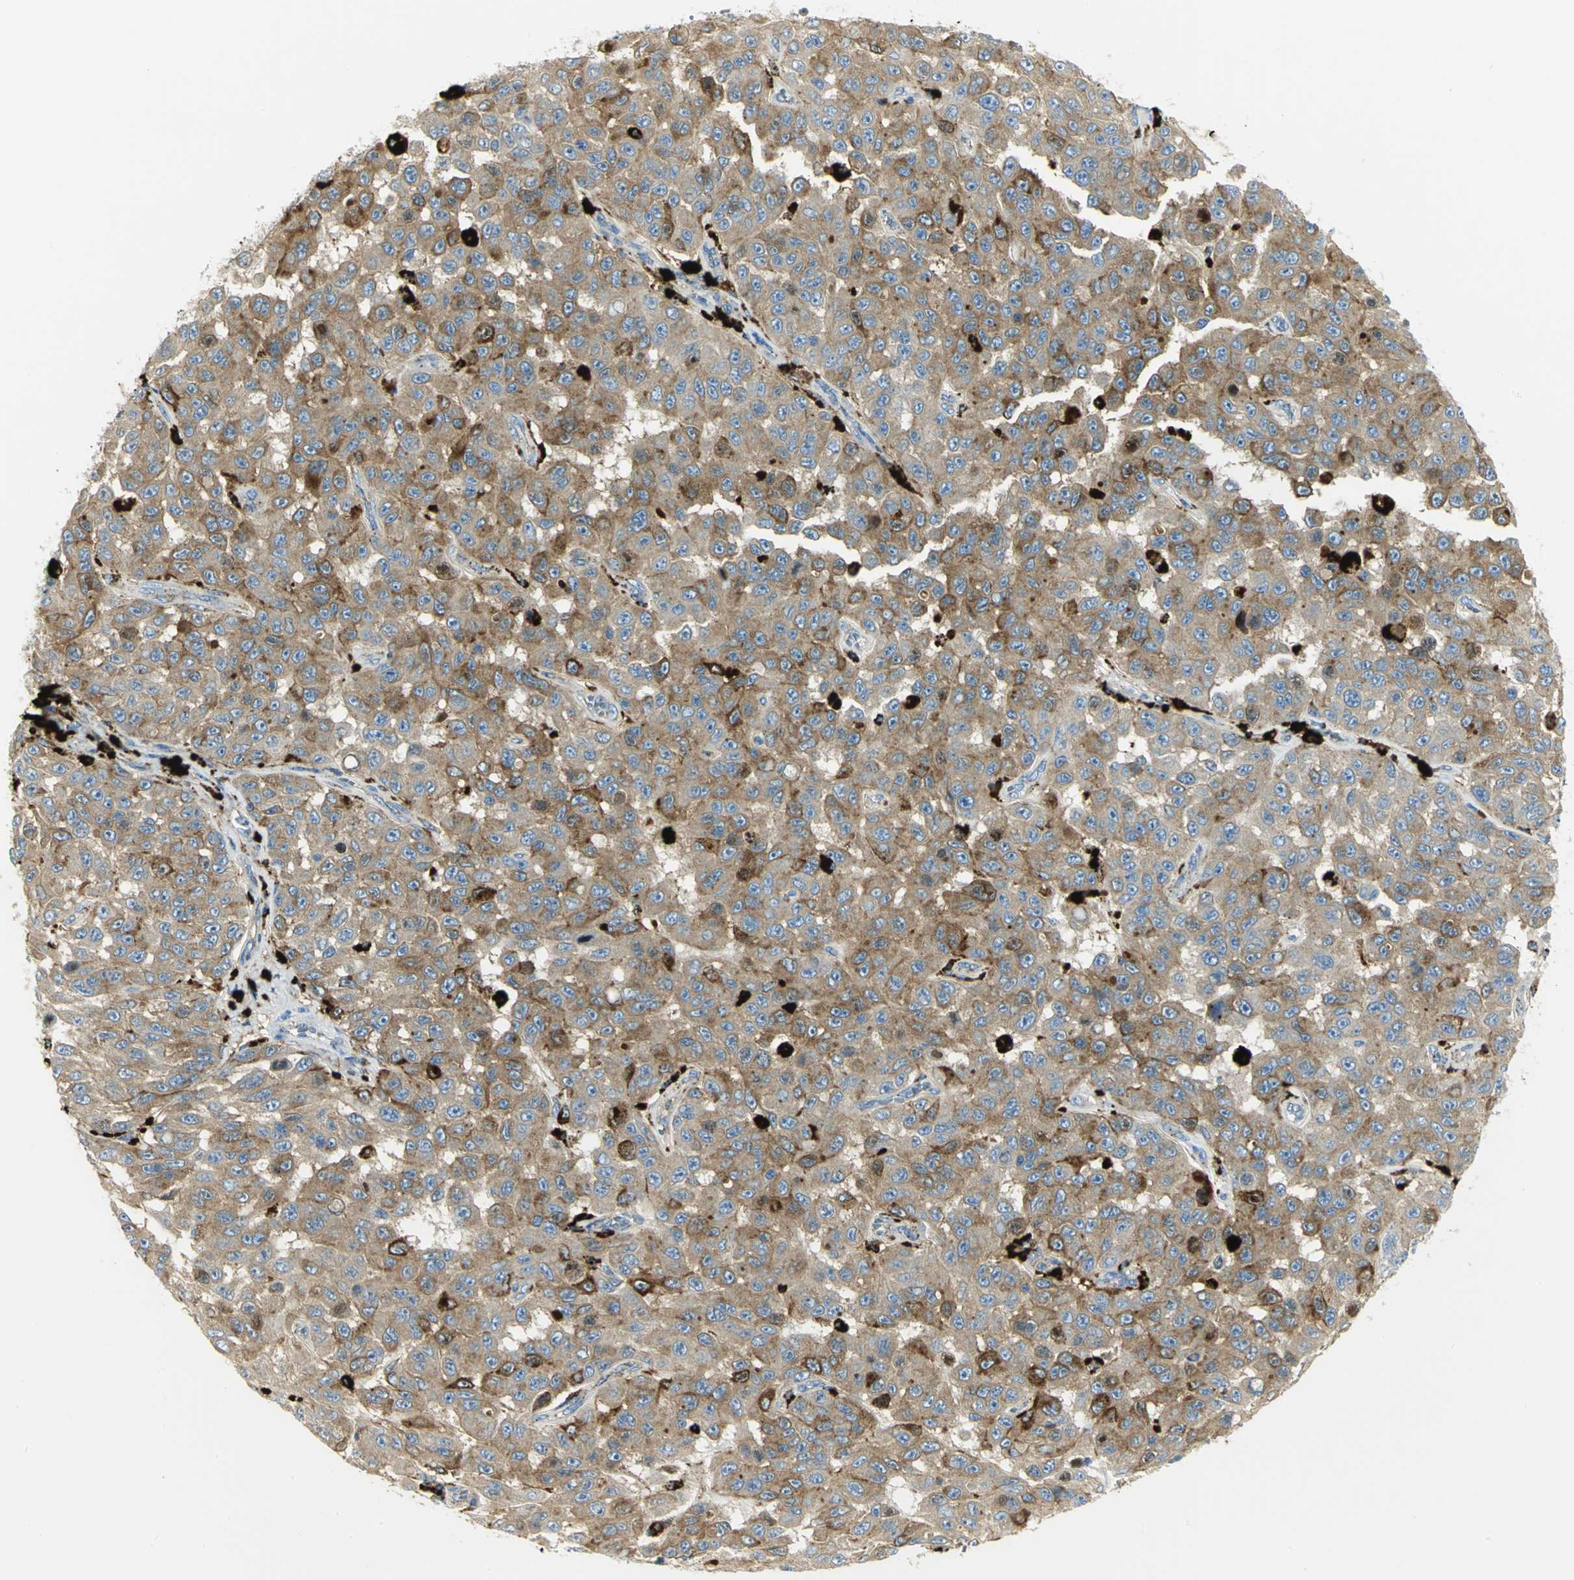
{"staining": {"intensity": "moderate", "quantity": ">75%", "location": "cytoplasmic/membranous"}, "tissue": "melanoma", "cell_type": "Tumor cells", "image_type": "cancer", "snomed": [{"axis": "morphology", "description": "Malignant melanoma, NOS"}, {"axis": "topography", "description": "Skin"}], "caption": "An image showing moderate cytoplasmic/membranous staining in about >75% of tumor cells in malignant melanoma, as visualized by brown immunohistochemical staining.", "gene": "ARSA", "patient": {"sex": "male", "age": 30}}